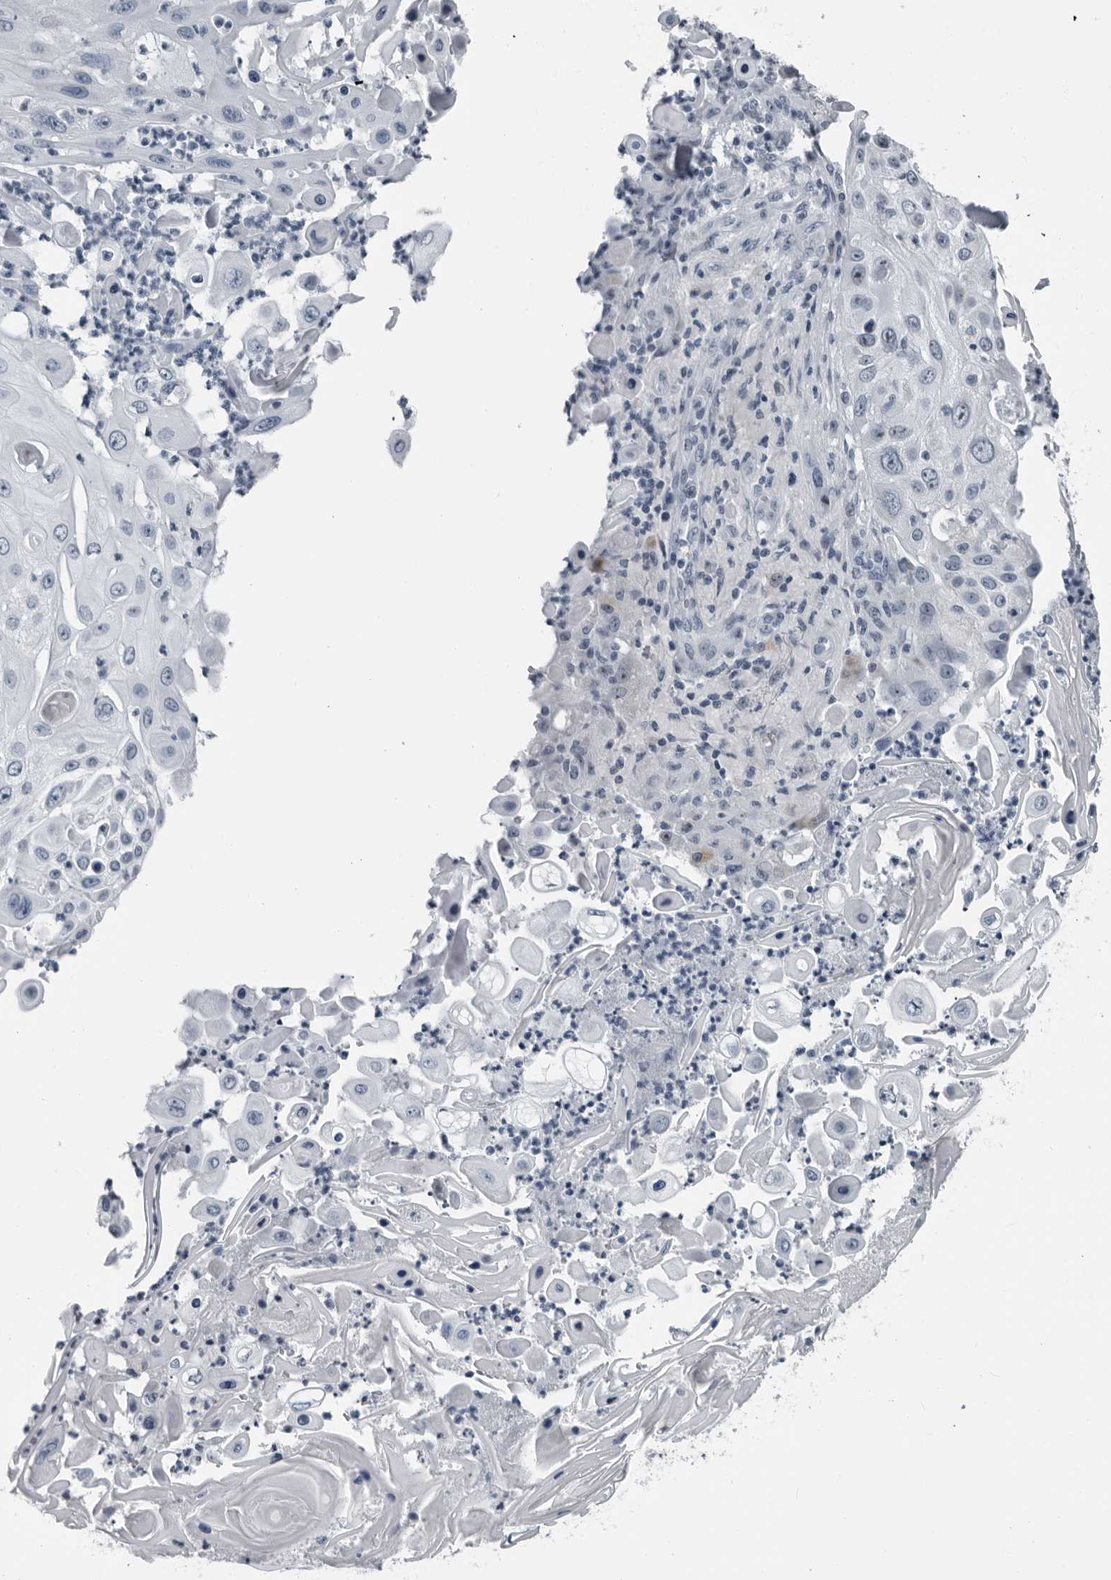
{"staining": {"intensity": "negative", "quantity": "none", "location": "none"}, "tissue": "skin cancer", "cell_type": "Tumor cells", "image_type": "cancer", "snomed": [{"axis": "morphology", "description": "Squamous cell carcinoma, NOS"}, {"axis": "topography", "description": "Skin"}], "caption": "Squamous cell carcinoma (skin) stained for a protein using IHC shows no staining tumor cells.", "gene": "PDCD11", "patient": {"sex": "female", "age": 44}}